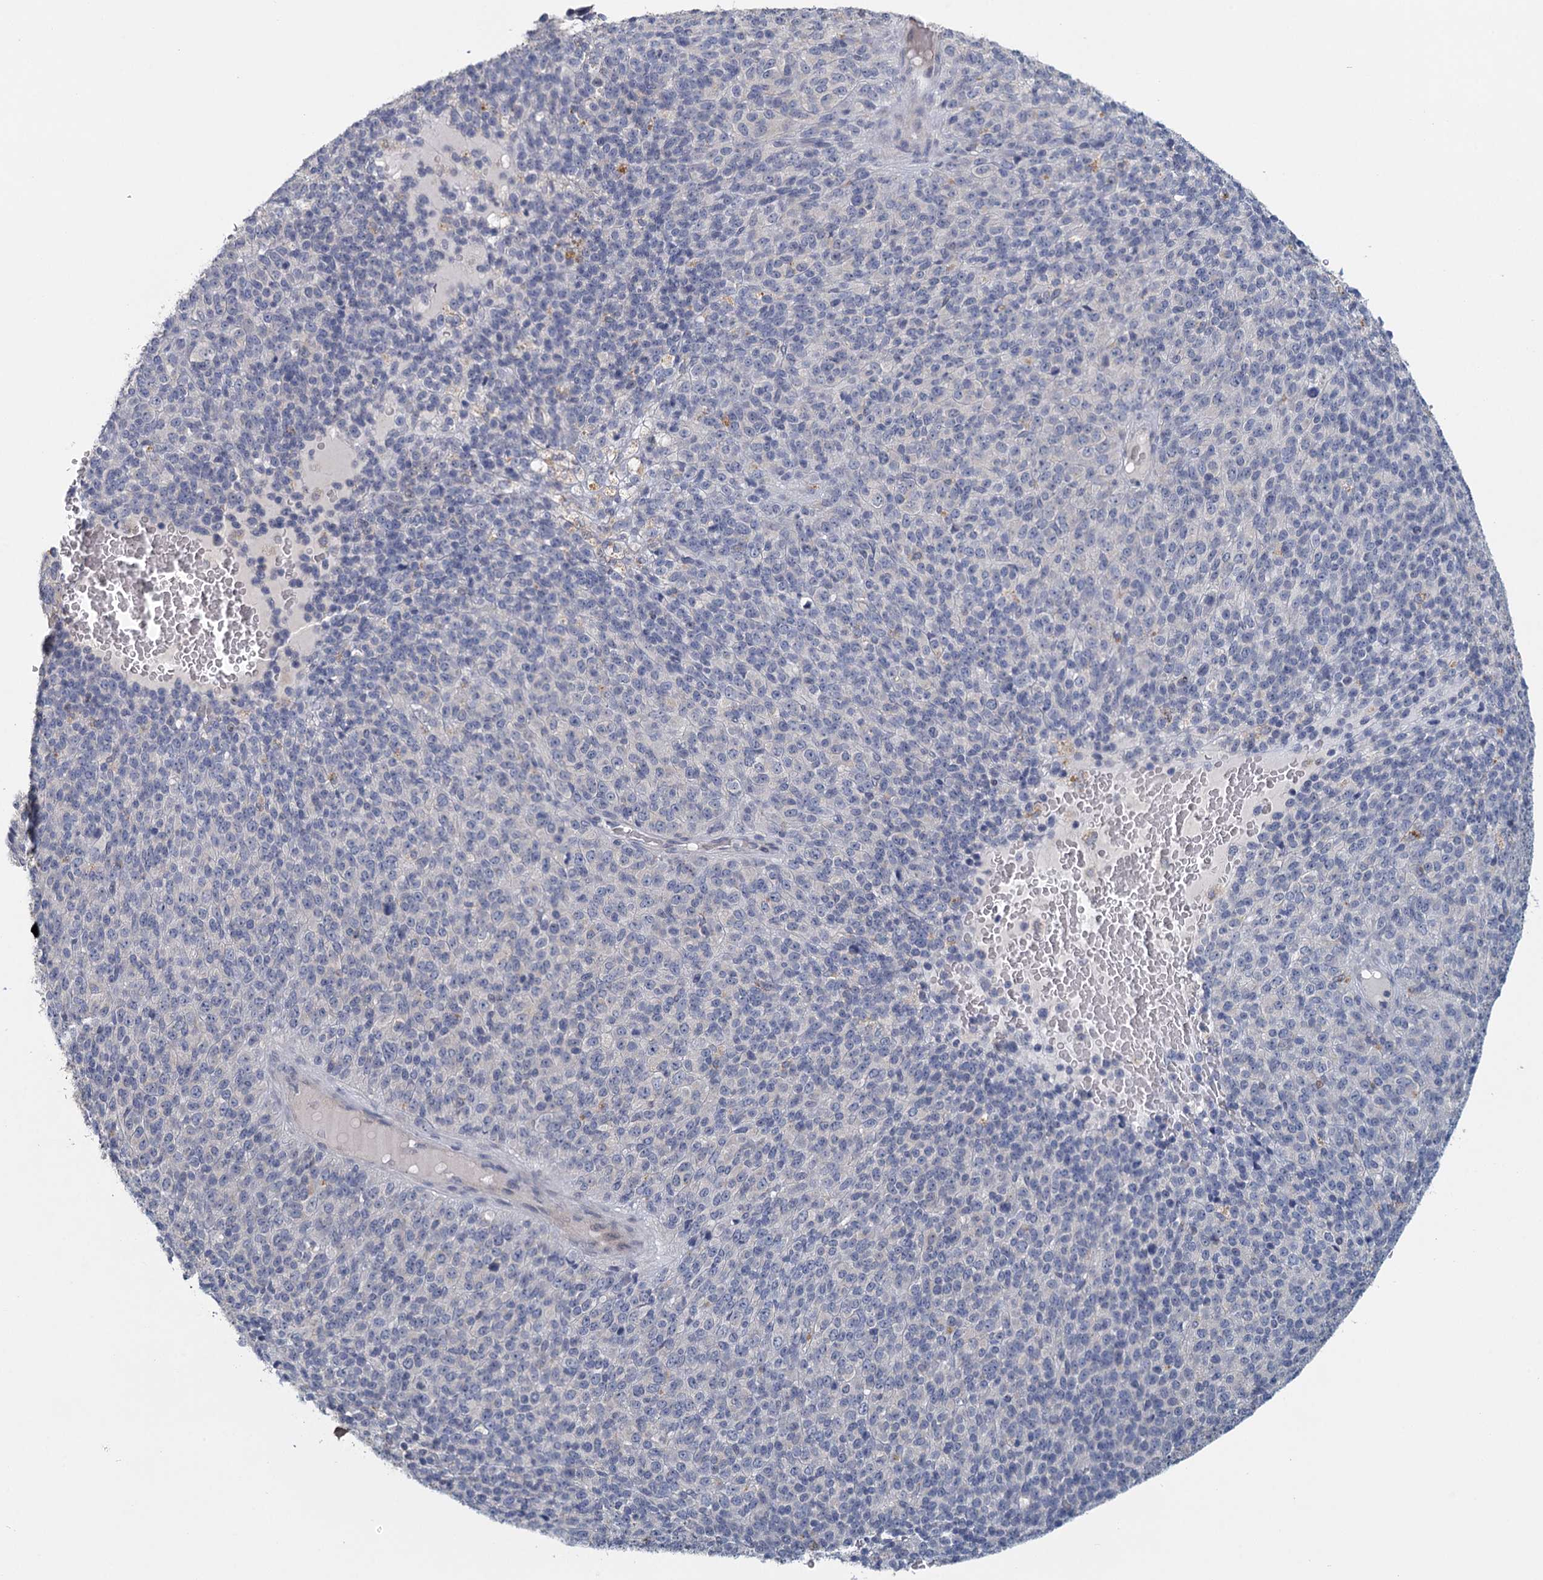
{"staining": {"intensity": "negative", "quantity": "none", "location": "none"}, "tissue": "melanoma", "cell_type": "Tumor cells", "image_type": "cancer", "snomed": [{"axis": "morphology", "description": "Malignant melanoma, Metastatic site"}, {"axis": "topography", "description": "Brain"}], "caption": "The photomicrograph exhibits no significant expression in tumor cells of malignant melanoma (metastatic site).", "gene": "MYO7B", "patient": {"sex": "female", "age": 56}}